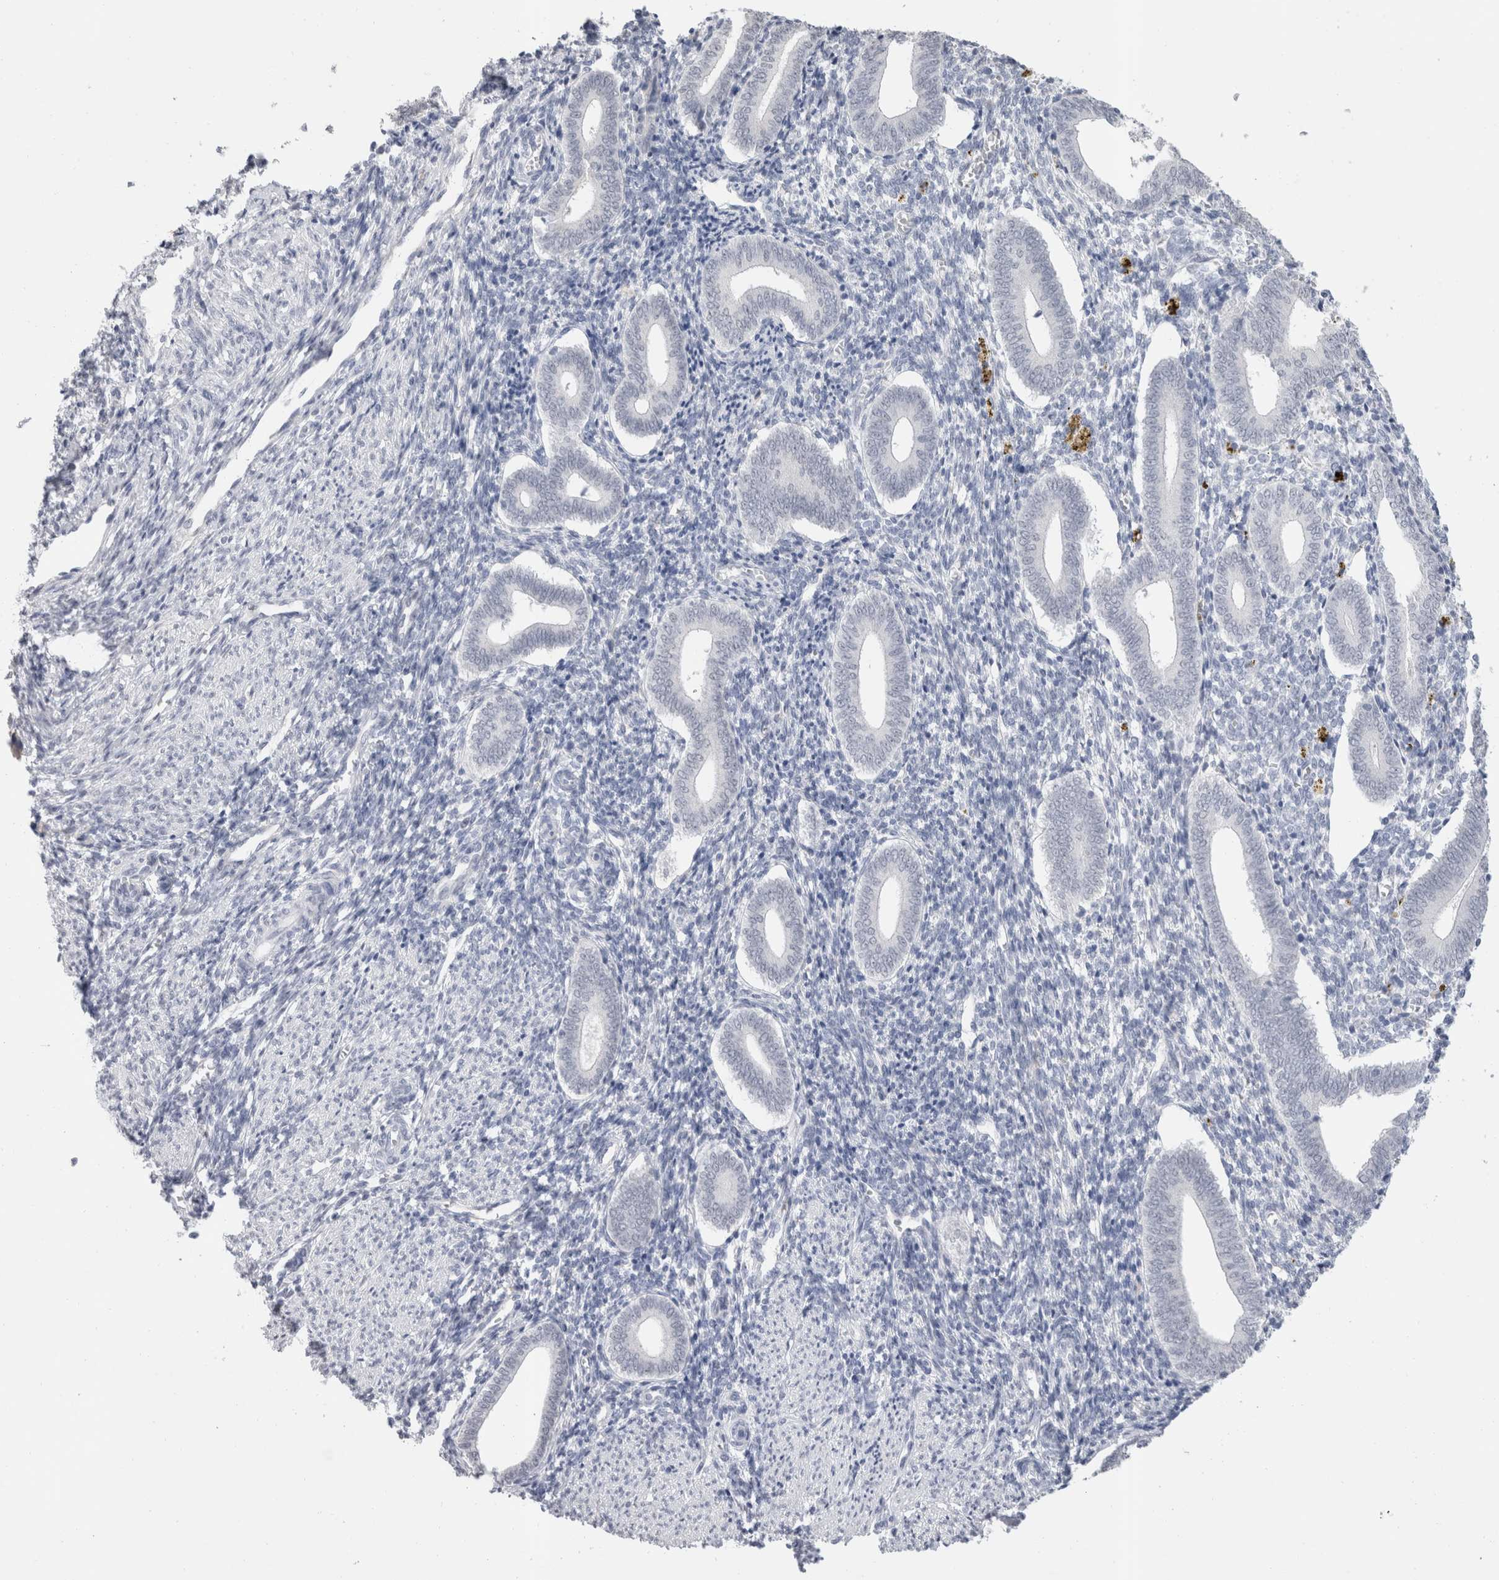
{"staining": {"intensity": "negative", "quantity": "none", "location": "none"}, "tissue": "endometrium", "cell_type": "Cells in endometrial stroma", "image_type": "normal", "snomed": [{"axis": "morphology", "description": "Normal tissue, NOS"}, {"axis": "topography", "description": "Uterus"}, {"axis": "topography", "description": "Endometrium"}], "caption": "Cells in endometrial stroma are negative for brown protein staining in benign endometrium. Brightfield microscopy of immunohistochemistry (IHC) stained with DAB (brown) and hematoxylin (blue), captured at high magnification.", "gene": "CADM3", "patient": {"sex": "female", "age": 33}}